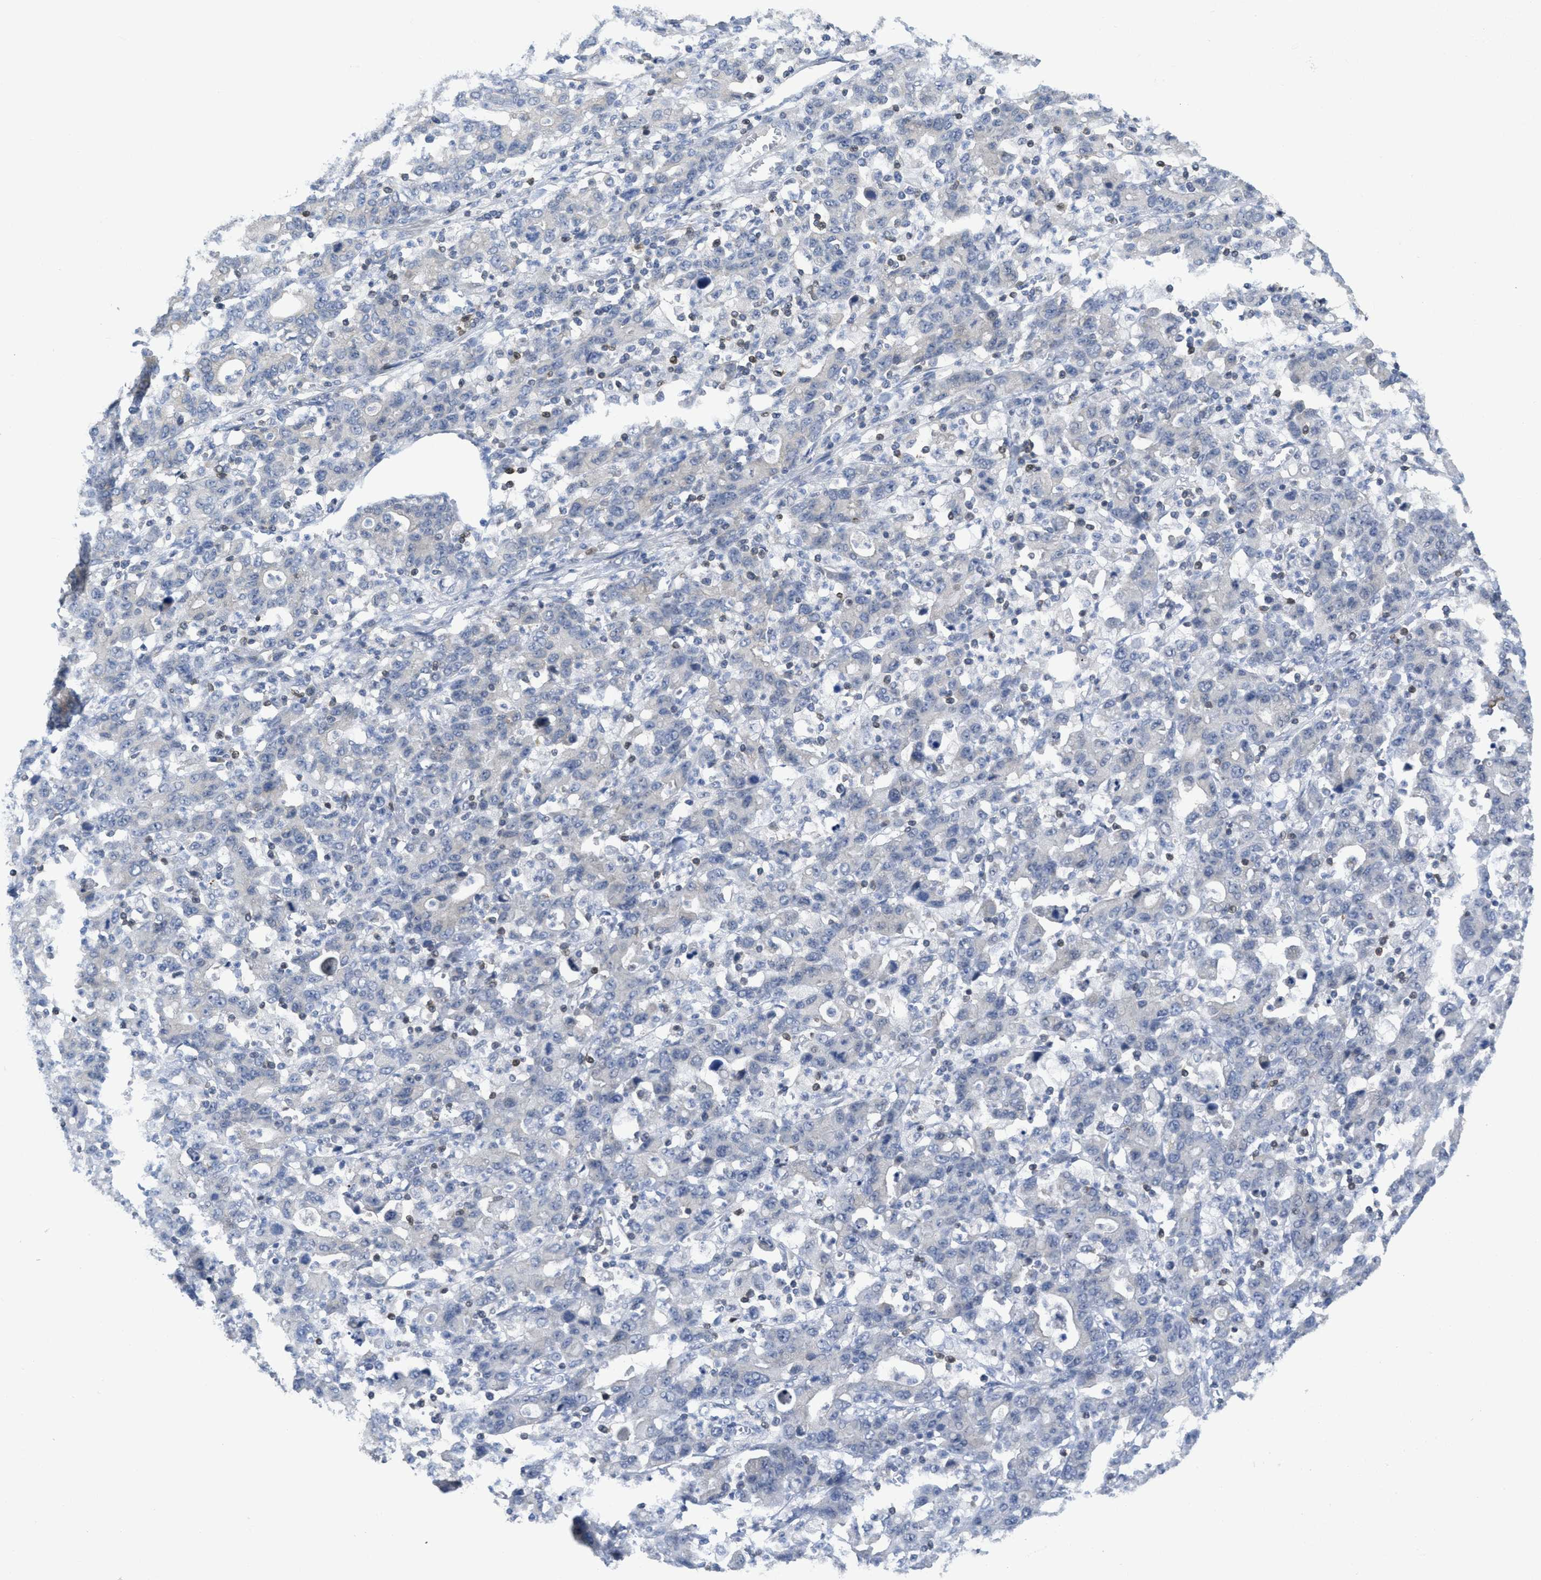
{"staining": {"intensity": "negative", "quantity": "none", "location": "none"}, "tissue": "stomach cancer", "cell_type": "Tumor cells", "image_type": "cancer", "snomed": [{"axis": "morphology", "description": "Adenocarcinoma, NOS"}, {"axis": "topography", "description": "Stomach, upper"}], "caption": "Stomach cancer (adenocarcinoma) stained for a protein using IHC shows no expression tumor cells.", "gene": "SFXN2", "patient": {"sex": "male", "age": 69}}